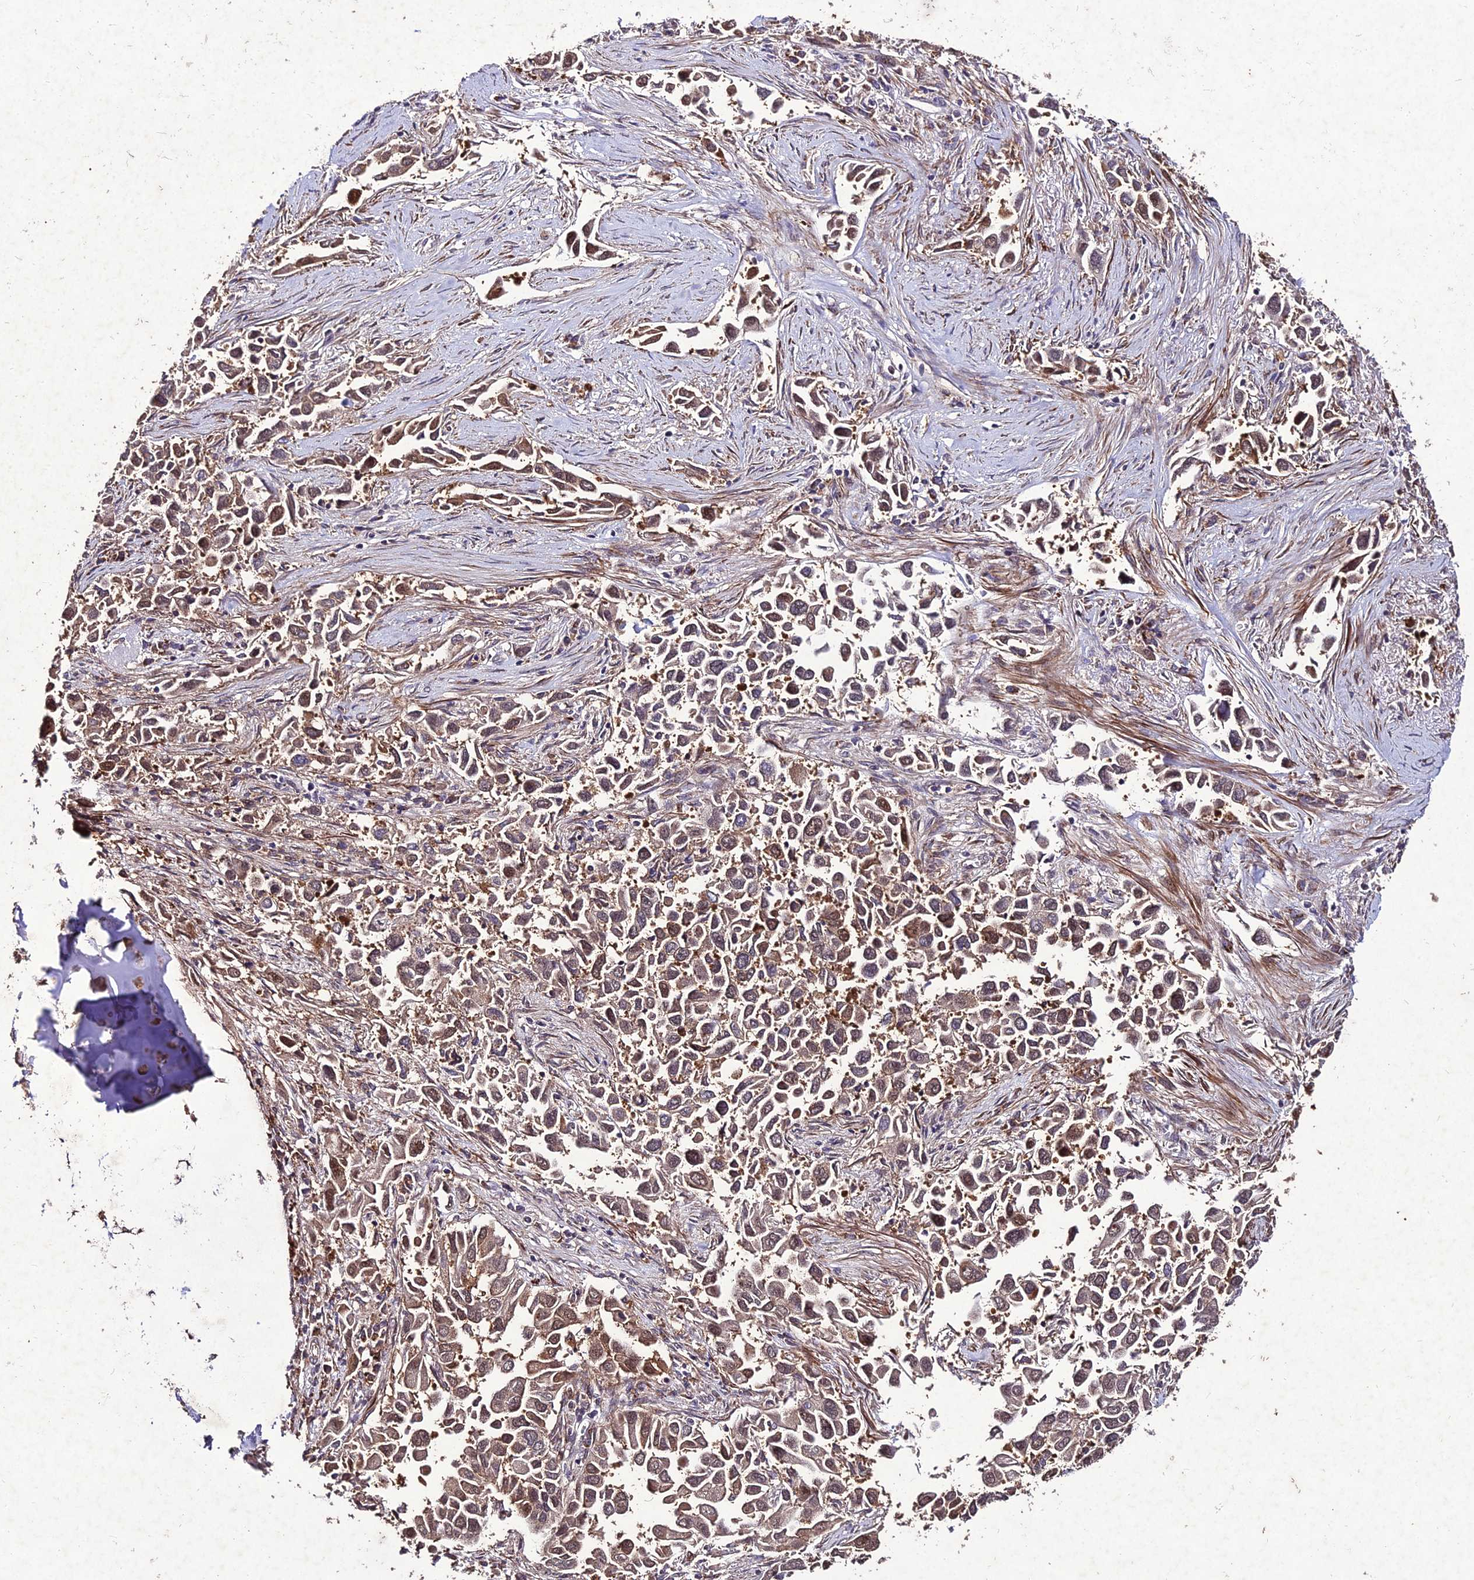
{"staining": {"intensity": "weak", "quantity": "25%-75%", "location": "cytoplasmic/membranous"}, "tissue": "lung cancer", "cell_type": "Tumor cells", "image_type": "cancer", "snomed": [{"axis": "morphology", "description": "Adenocarcinoma, NOS"}, {"axis": "topography", "description": "Lung"}], "caption": "A brown stain highlights weak cytoplasmic/membranous staining of a protein in human lung adenocarcinoma tumor cells.", "gene": "ZNF766", "patient": {"sex": "female", "age": 76}}